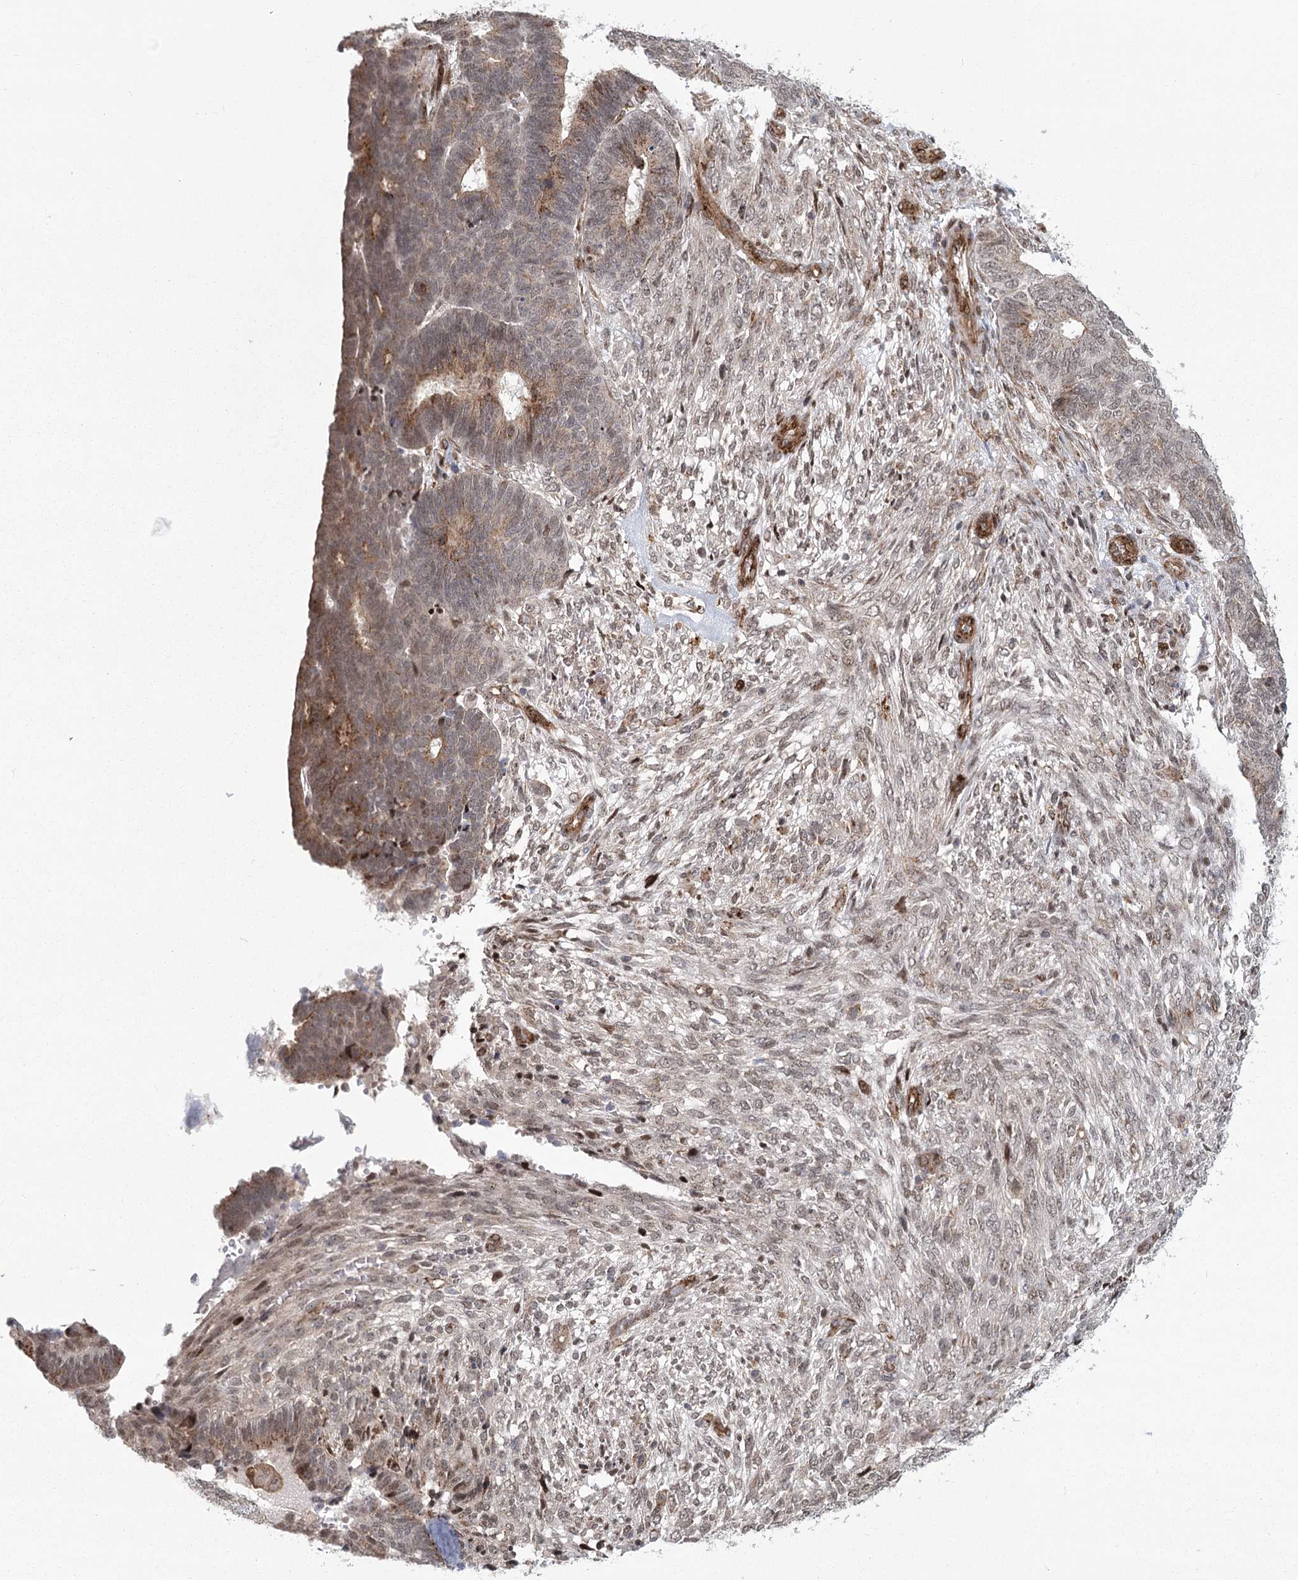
{"staining": {"intensity": "moderate", "quantity": "<25%", "location": "cytoplasmic/membranous"}, "tissue": "endometrial cancer", "cell_type": "Tumor cells", "image_type": "cancer", "snomed": [{"axis": "morphology", "description": "Adenocarcinoma, NOS"}, {"axis": "topography", "description": "Endometrium"}], "caption": "Adenocarcinoma (endometrial) was stained to show a protein in brown. There is low levels of moderate cytoplasmic/membranous expression in about <25% of tumor cells. Nuclei are stained in blue.", "gene": "PARM1", "patient": {"sex": "female", "age": 70}}